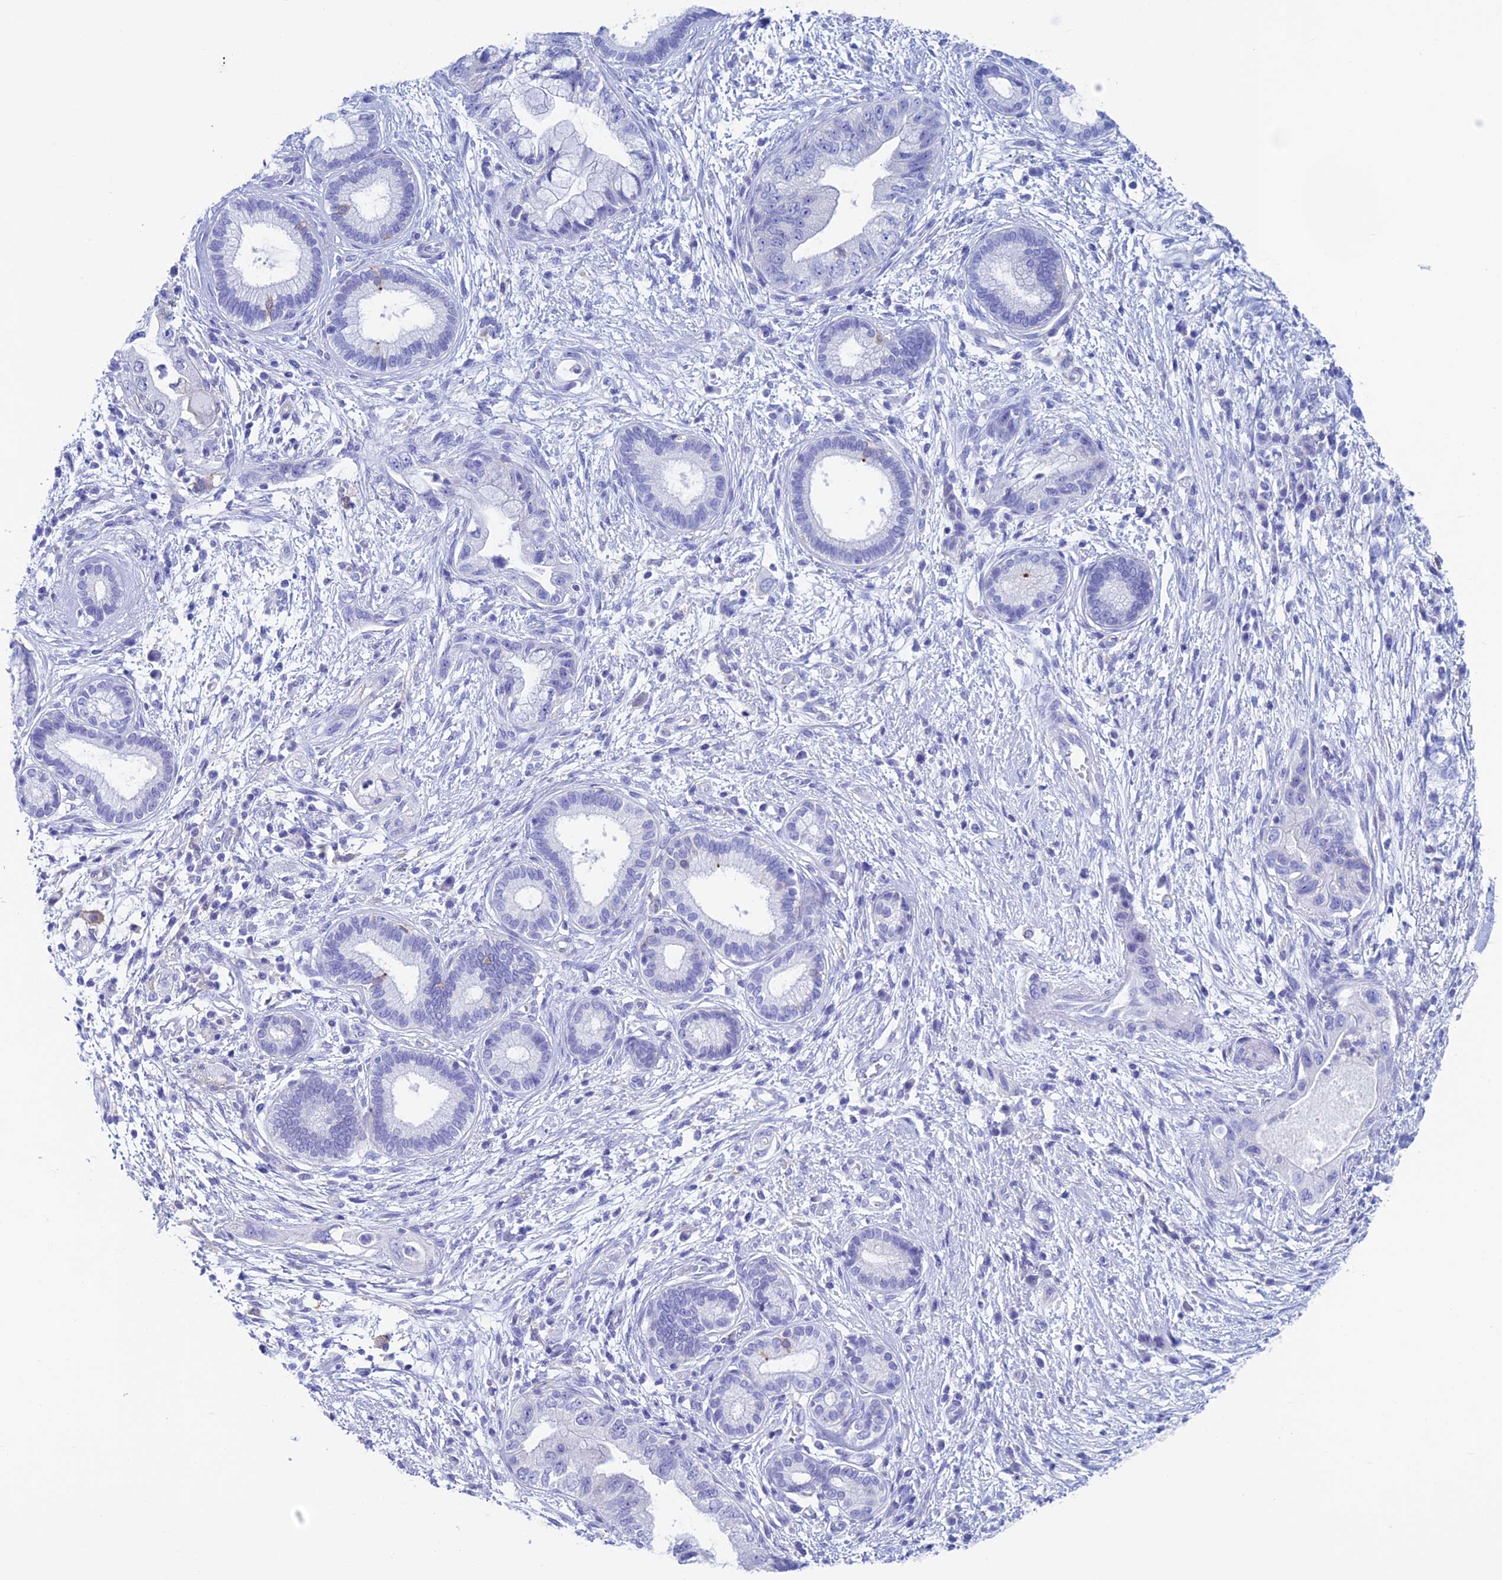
{"staining": {"intensity": "negative", "quantity": "none", "location": "none"}, "tissue": "pancreatic cancer", "cell_type": "Tumor cells", "image_type": "cancer", "snomed": [{"axis": "morphology", "description": "Adenocarcinoma, NOS"}, {"axis": "topography", "description": "Pancreas"}], "caption": "An IHC photomicrograph of pancreatic adenocarcinoma is shown. There is no staining in tumor cells of pancreatic adenocarcinoma.", "gene": "KCNK17", "patient": {"sex": "female", "age": 73}}